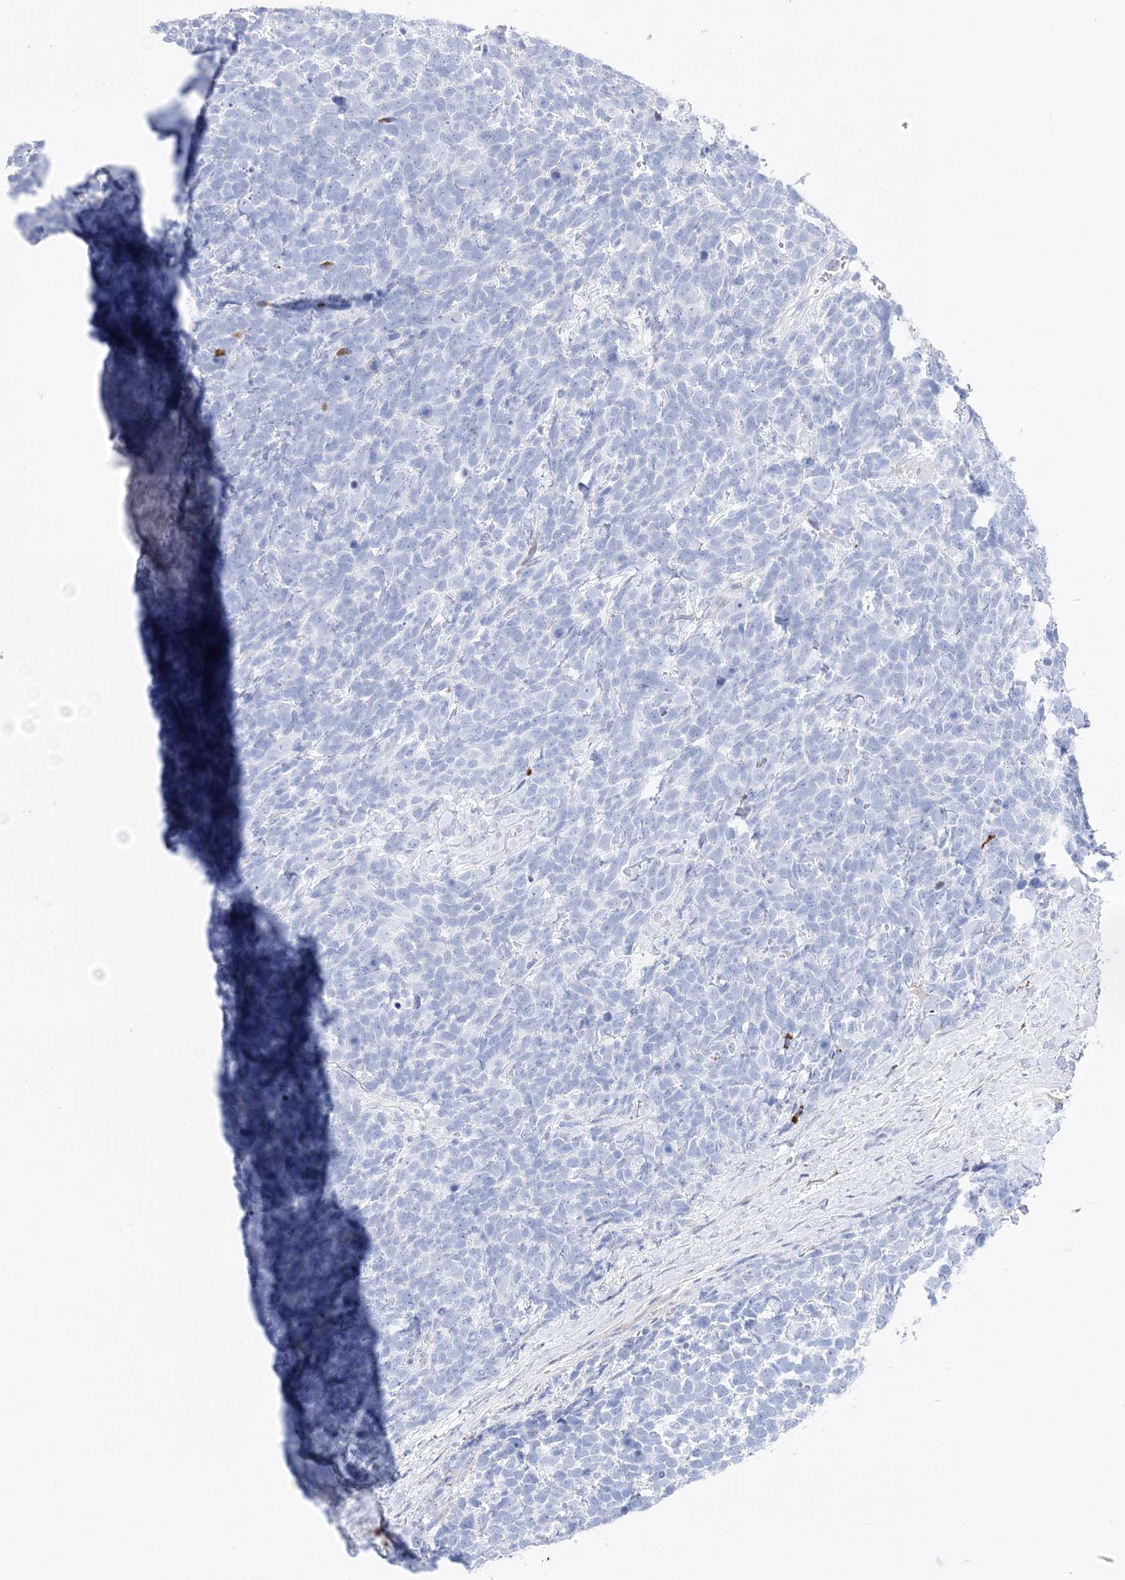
{"staining": {"intensity": "negative", "quantity": "none", "location": "none"}, "tissue": "urothelial cancer", "cell_type": "Tumor cells", "image_type": "cancer", "snomed": [{"axis": "morphology", "description": "Urothelial carcinoma, High grade"}, {"axis": "topography", "description": "Urinary bladder"}], "caption": "Tumor cells are negative for protein expression in human high-grade urothelial carcinoma.", "gene": "TSPYL6", "patient": {"sex": "female", "age": 82}}